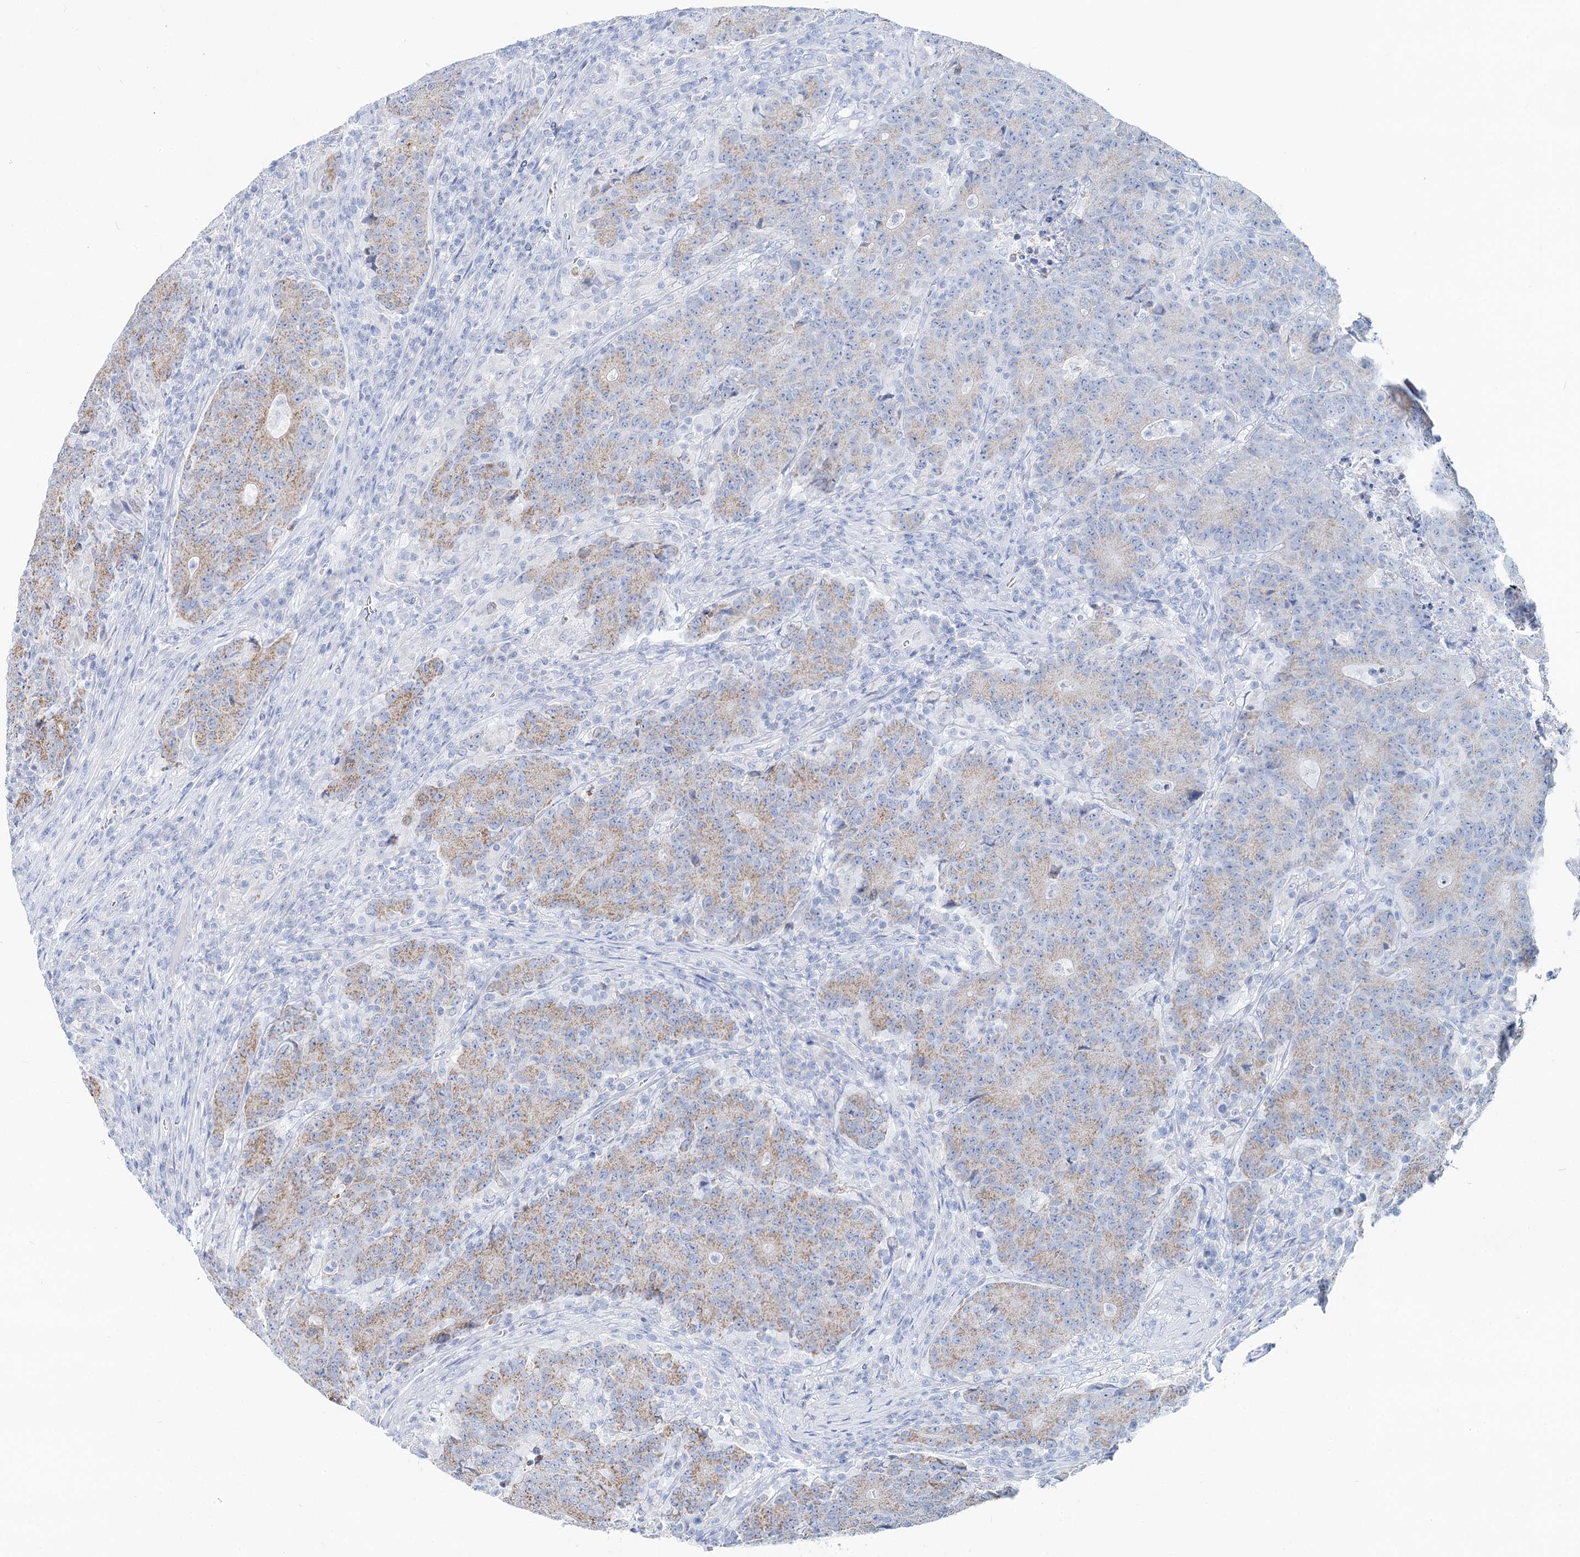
{"staining": {"intensity": "moderate", "quantity": ">75%", "location": "cytoplasmic/membranous"}, "tissue": "colorectal cancer", "cell_type": "Tumor cells", "image_type": "cancer", "snomed": [{"axis": "morphology", "description": "Adenocarcinoma, NOS"}, {"axis": "topography", "description": "Colon"}], "caption": "Immunohistochemical staining of colorectal cancer (adenocarcinoma) shows medium levels of moderate cytoplasmic/membranous protein positivity in about >75% of tumor cells.", "gene": "MCCC2", "patient": {"sex": "female", "age": 75}}